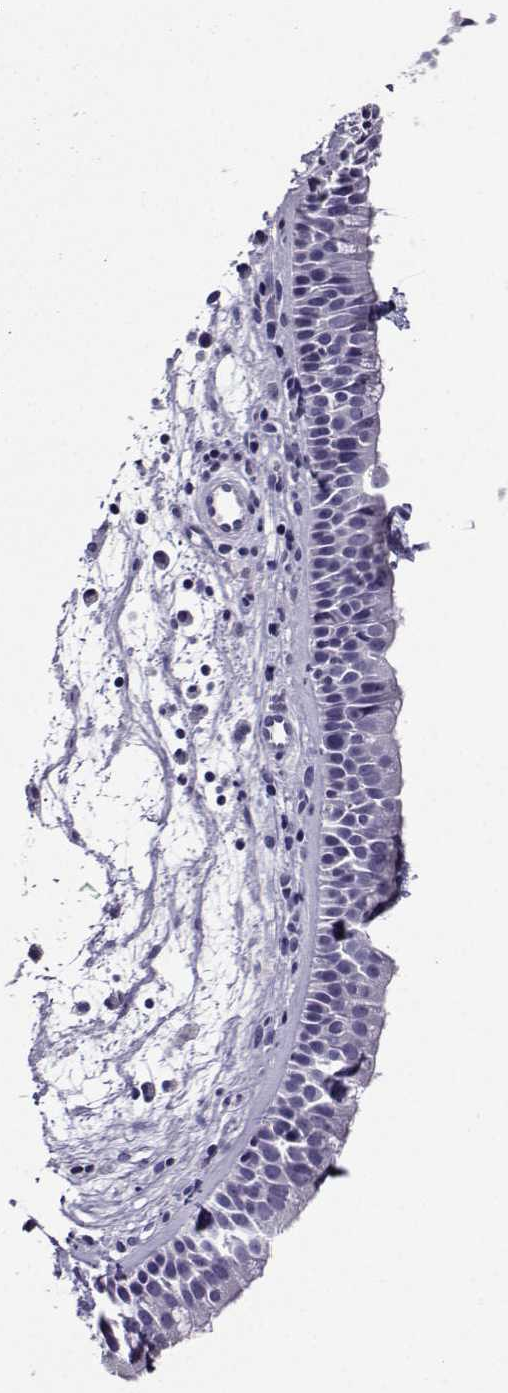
{"staining": {"intensity": "negative", "quantity": "none", "location": "none"}, "tissue": "nasopharynx", "cell_type": "Respiratory epithelial cells", "image_type": "normal", "snomed": [{"axis": "morphology", "description": "Normal tissue, NOS"}, {"axis": "topography", "description": "Nasopharynx"}], "caption": "This is a micrograph of IHC staining of benign nasopharynx, which shows no expression in respiratory epithelial cells.", "gene": "CRYBB1", "patient": {"sex": "female", "age": 68}}